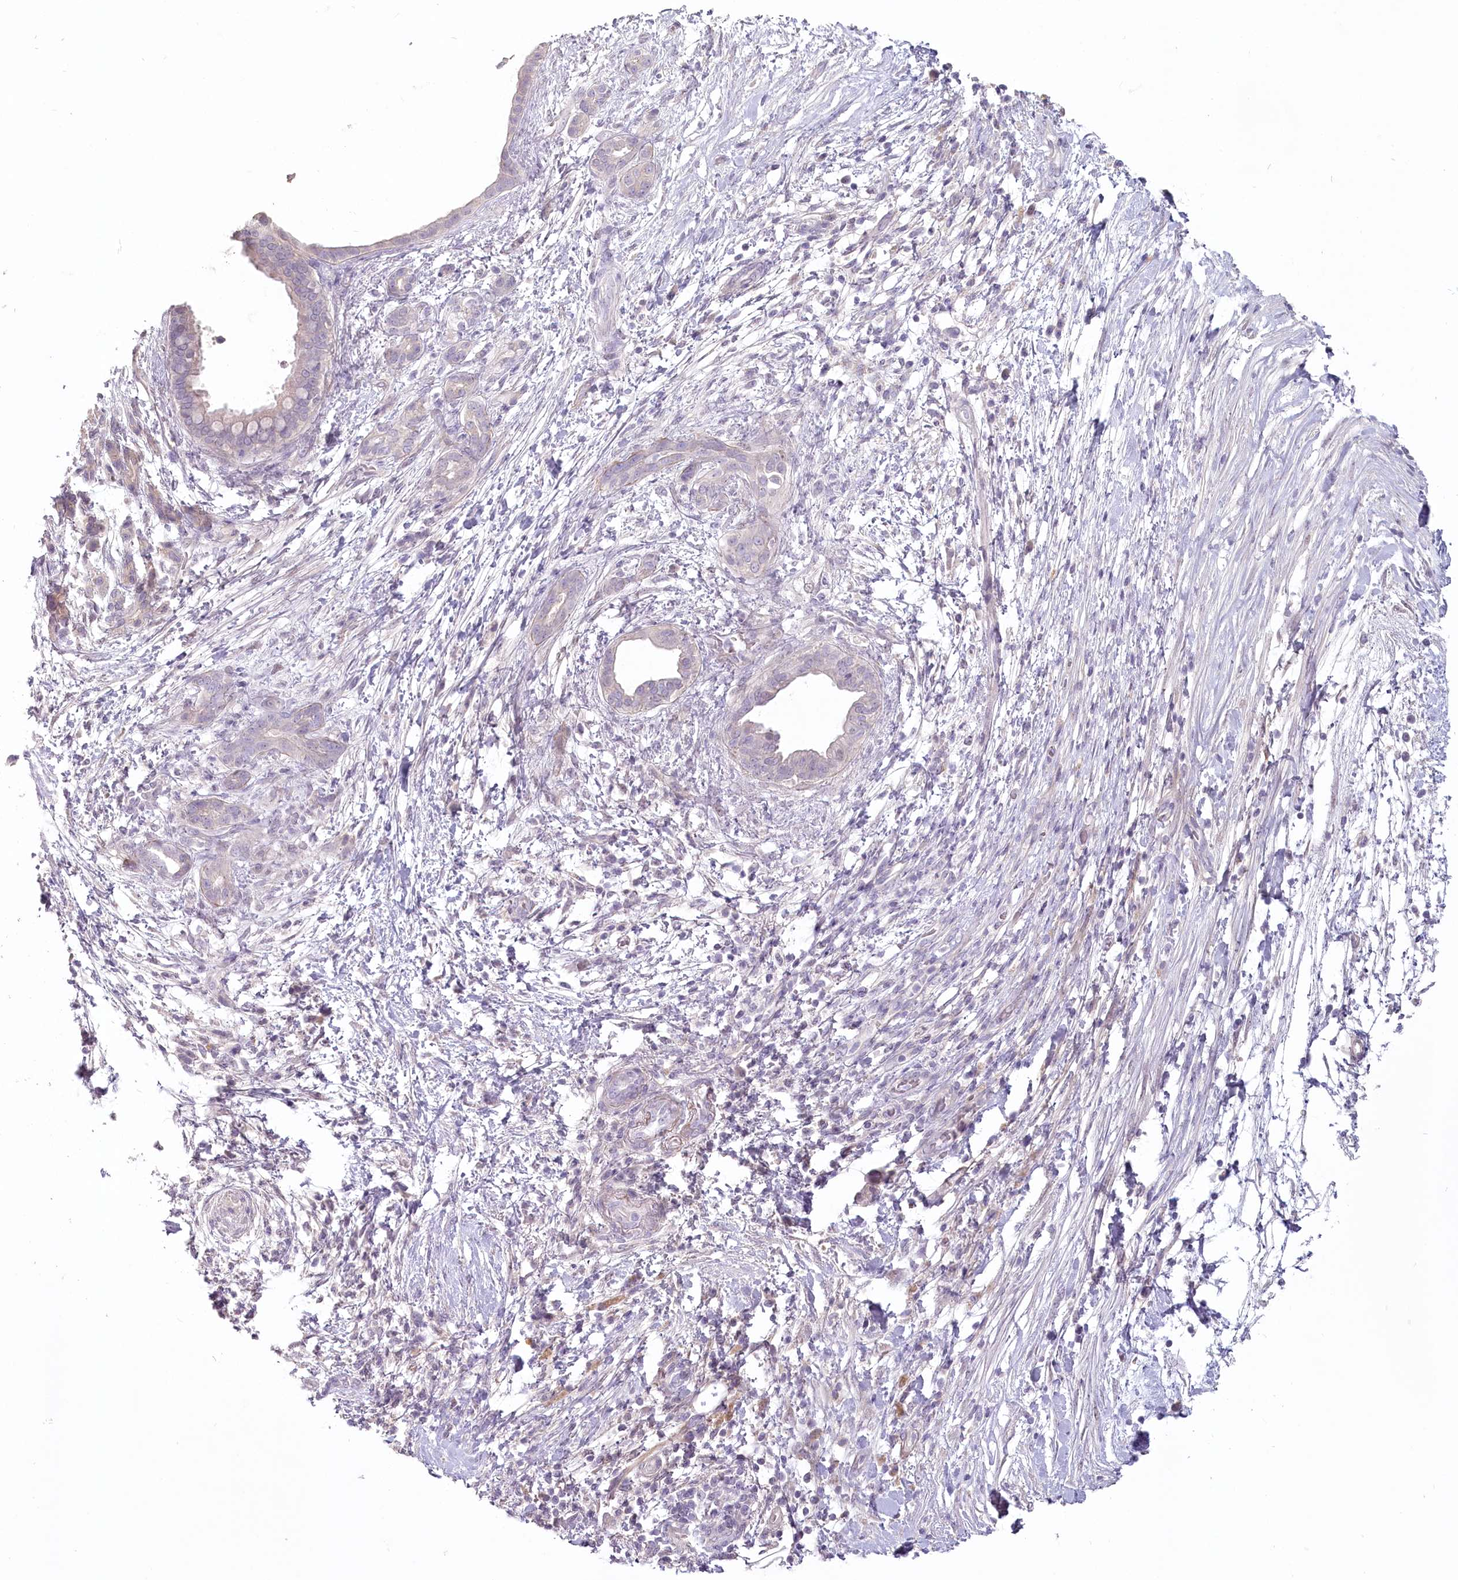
{"staining": {"intensity": "negative", "quantity": "none", "location": "none"}, "tissue": "pancreatic cancer", "cell_type": "Tumor cells", "image_type": "cancer", "snomed": [{"axis": "morphology", "description": "Adenocarcinoma, NOS"}, {"axis": "topography", "description": "Pancreas"}], "caption": "Adenocarcinoma (pancreatic) stained for a protein using immunohistochemistry demonstrates no expression tumor cells.", "gene": "USP11", "patient": {"sex": "female", "age": 55}}